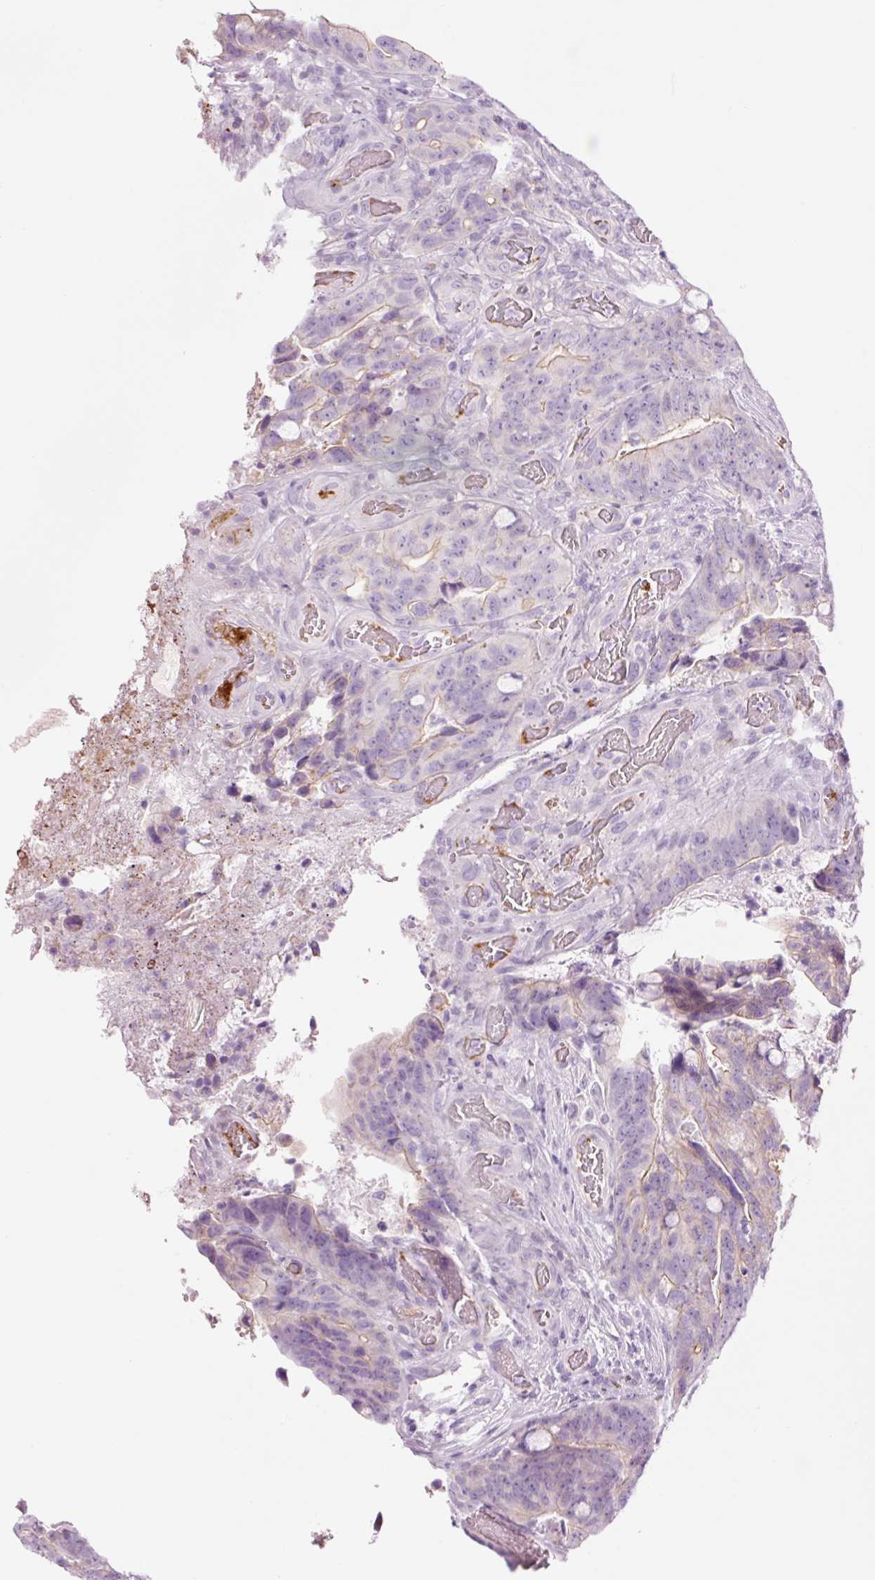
{"staining": {"intensity": "weak", "quantity": "<25%", "location": "cytoplasmic/membranous"}, "tissue": "colorectal cancer", "cell_type": "Tumor cells", "image_type": "cancer", "snomed": [{"axis": "morphology", "description": "Adenocarcinoma, NOS"}, {"axis": "topography", "description": "Colon"}], "caption": "High power microscopy micrograph of an IHC micrograph of colorectal cancer, revealing no significant positivity in tumor cells.", "gene": "HSPA4L", "patient": {"sex": "female", "age": 82}}